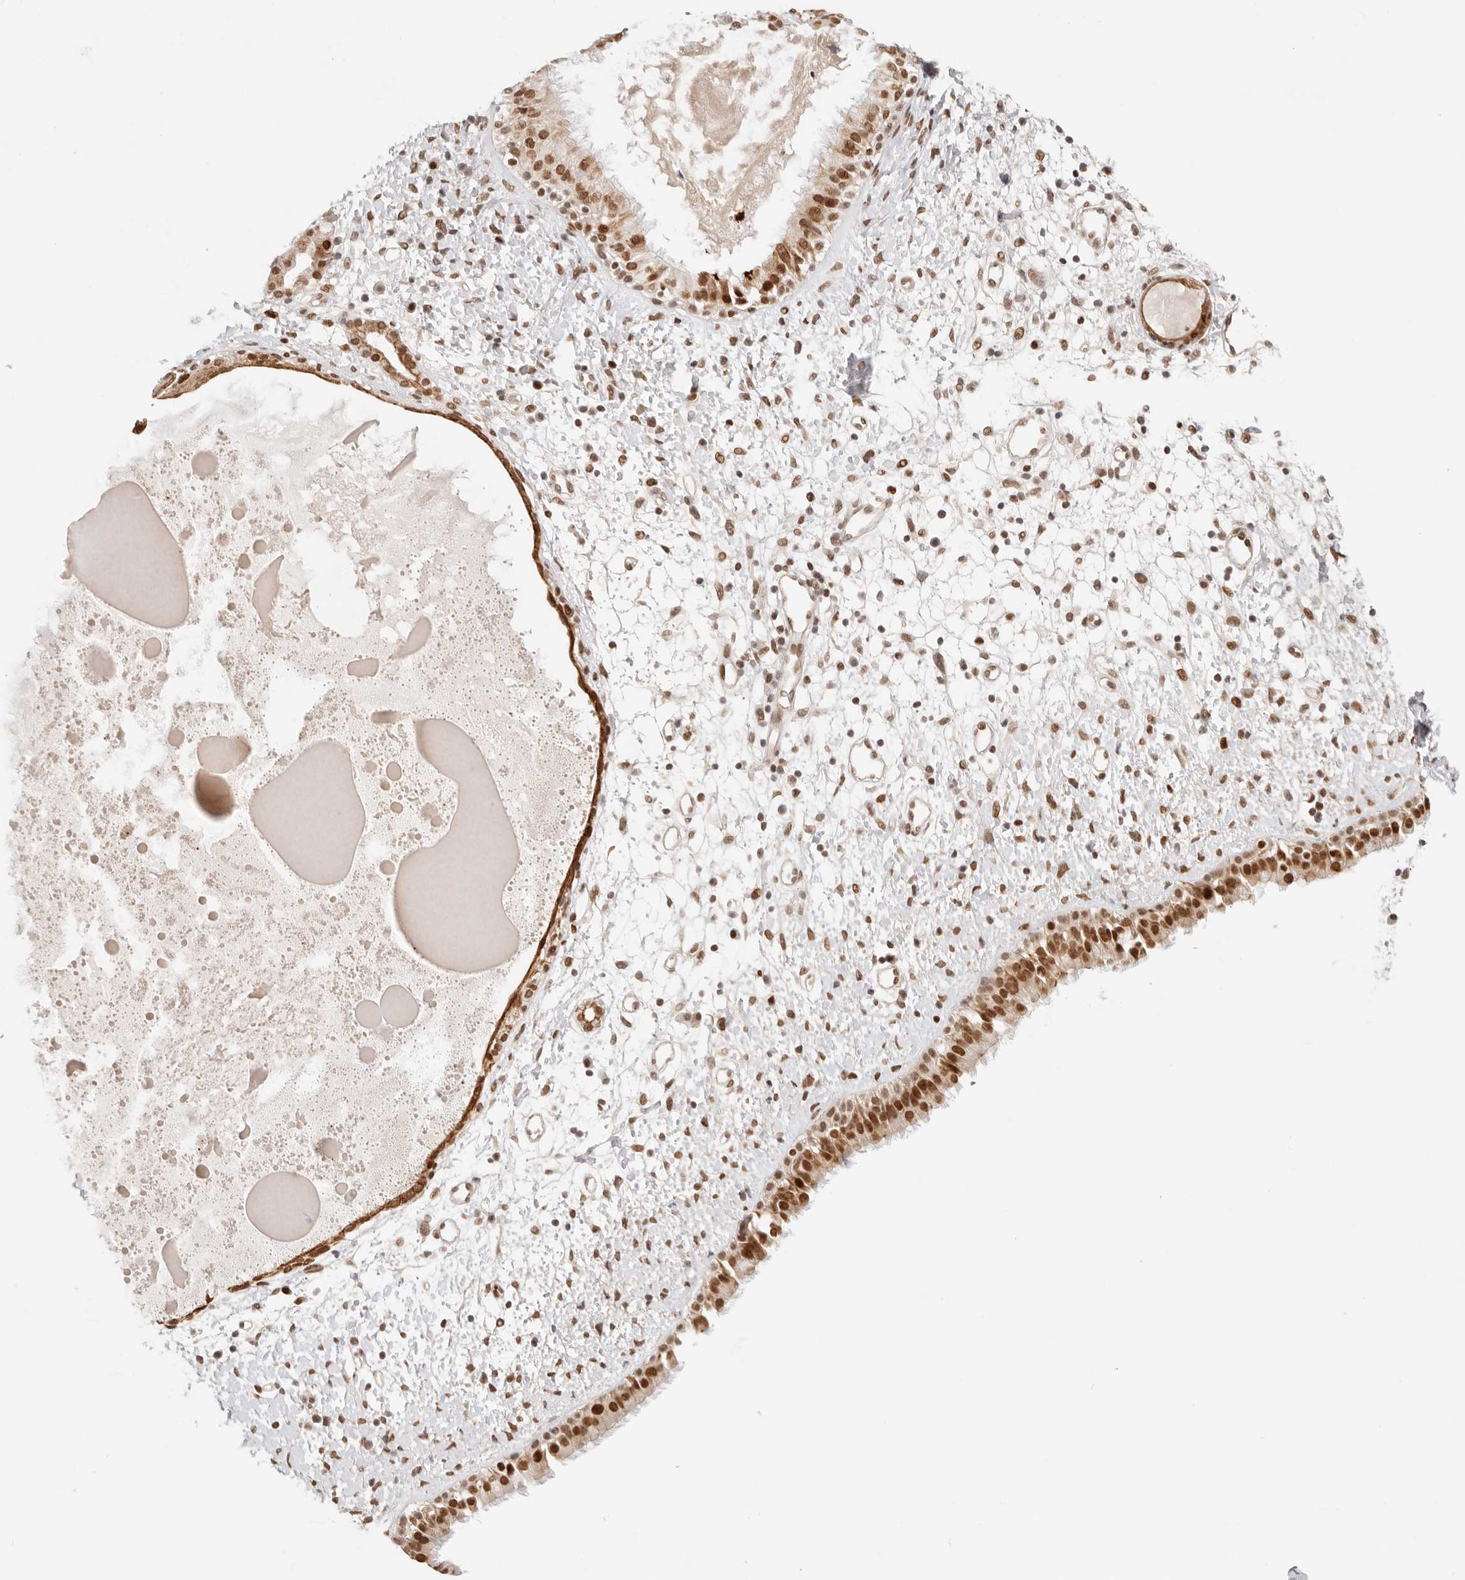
{"staining": {"intensity": "strong", "quantity": ">75%", "location": "nuclear"}, "tissue": "nasopharynx", "cell_type": "Respiratory epithelial cells", "image_type": "normal", "snomed": [{"axis": "morphology", "description": "Normal tissue, NOS"}, {"axis": "topography", "description": "Nasopharynx"}], "caption": "Nasopharynx stained with a protein marker exhibits strong staining in respiratory epithelial cells.", "gene": "HOXC5", "patient": {"sex": "male", "age": 22}}